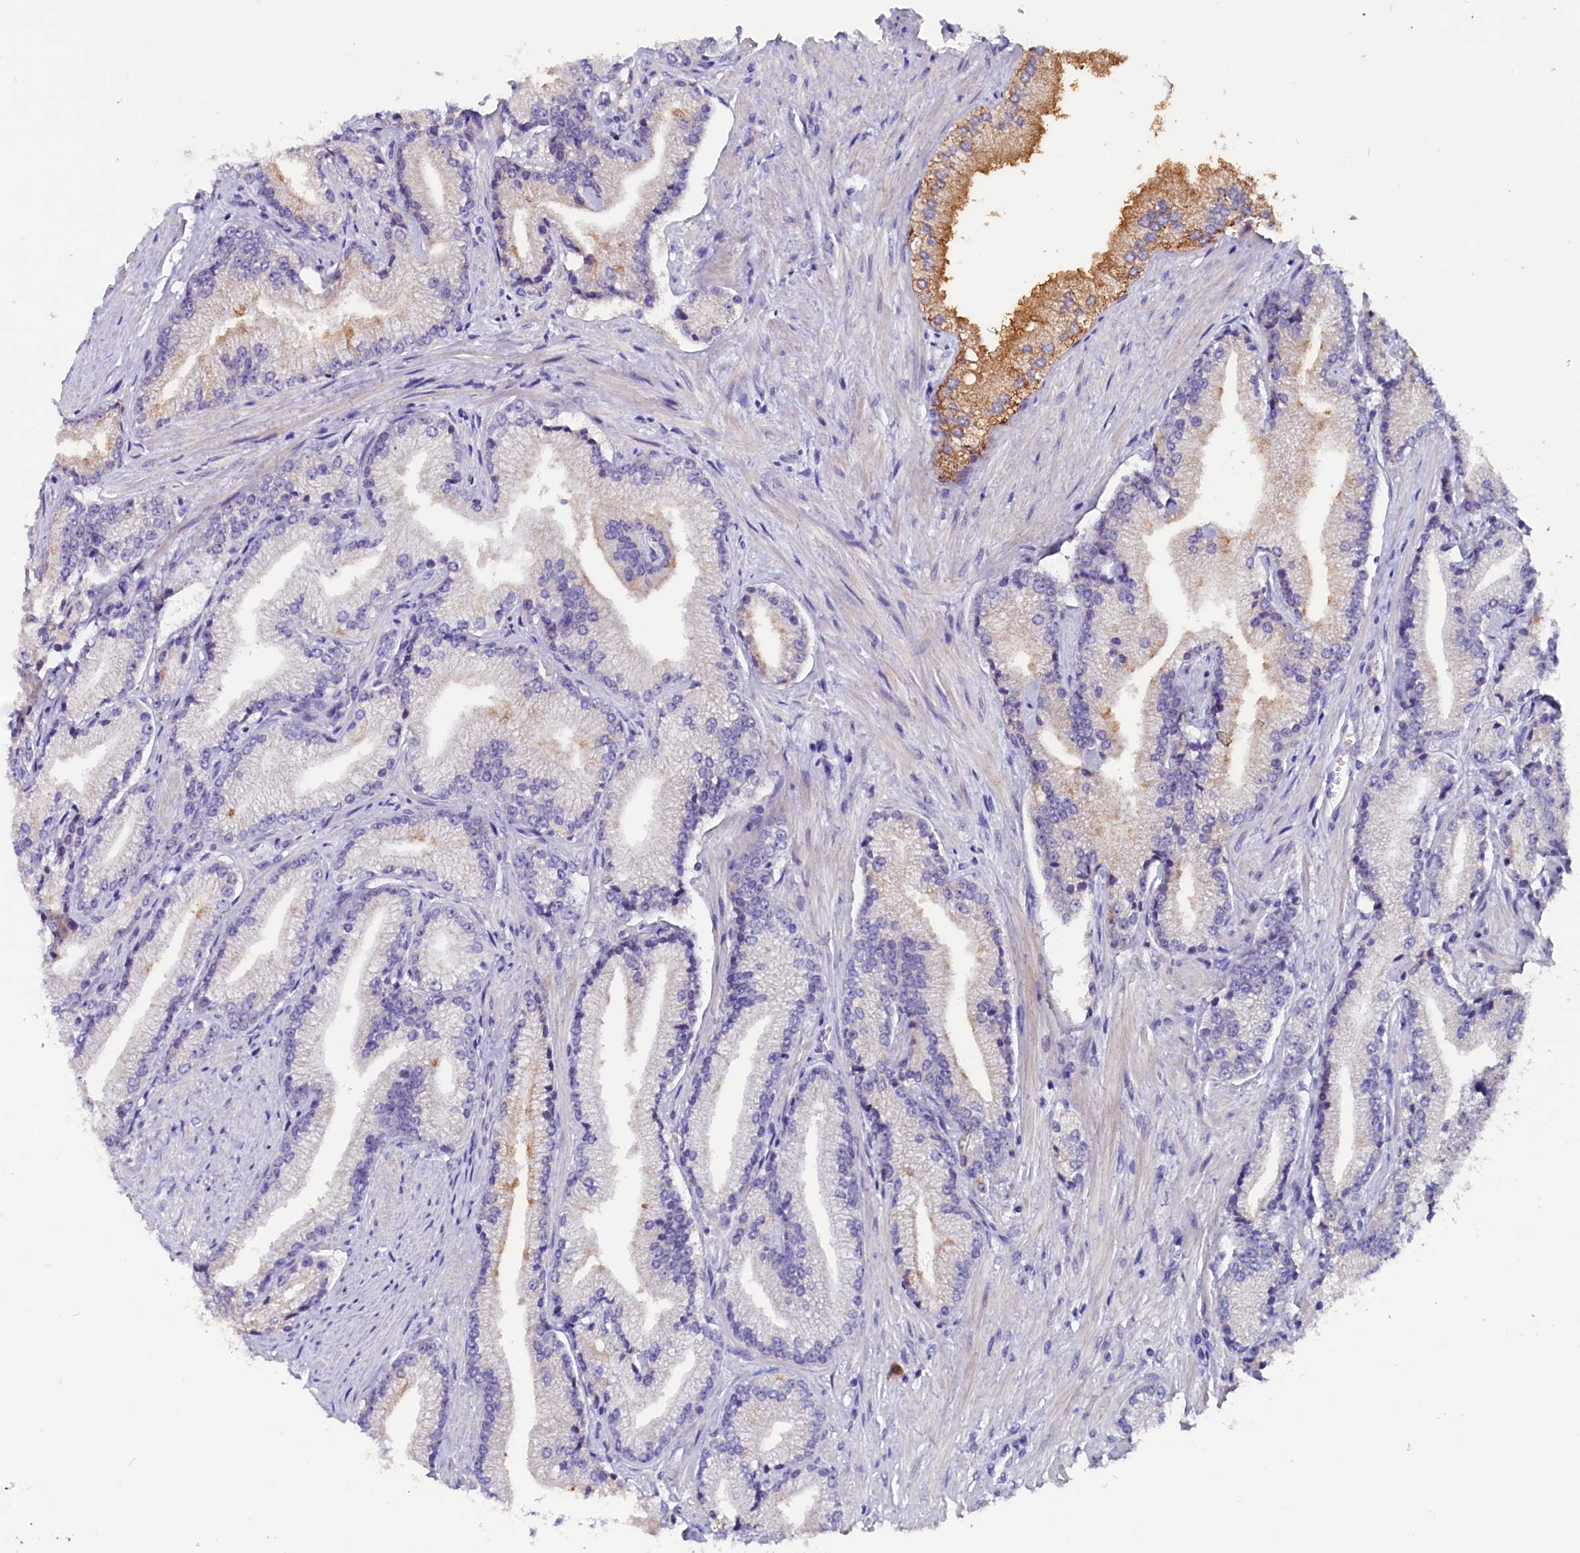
{"staining": {"intensity": "negative", "quantity": "none", "location": "none"}, "tissue": "prostate cancer", "cell_type": "Tumor cells", "image_type": "cancer", "snomed": [{"axis": "morphology", "description": "Adenocarcinoma, High grade"}, {"axis": "topography", "description": "Prostate"}], "caption": "A photomicrograph of human prostate adenocarcinoma (high-grade) is negative for staining in tumor cells.", "gene": "CCBE1", "patient": {"sex": "male", "age": 67}}